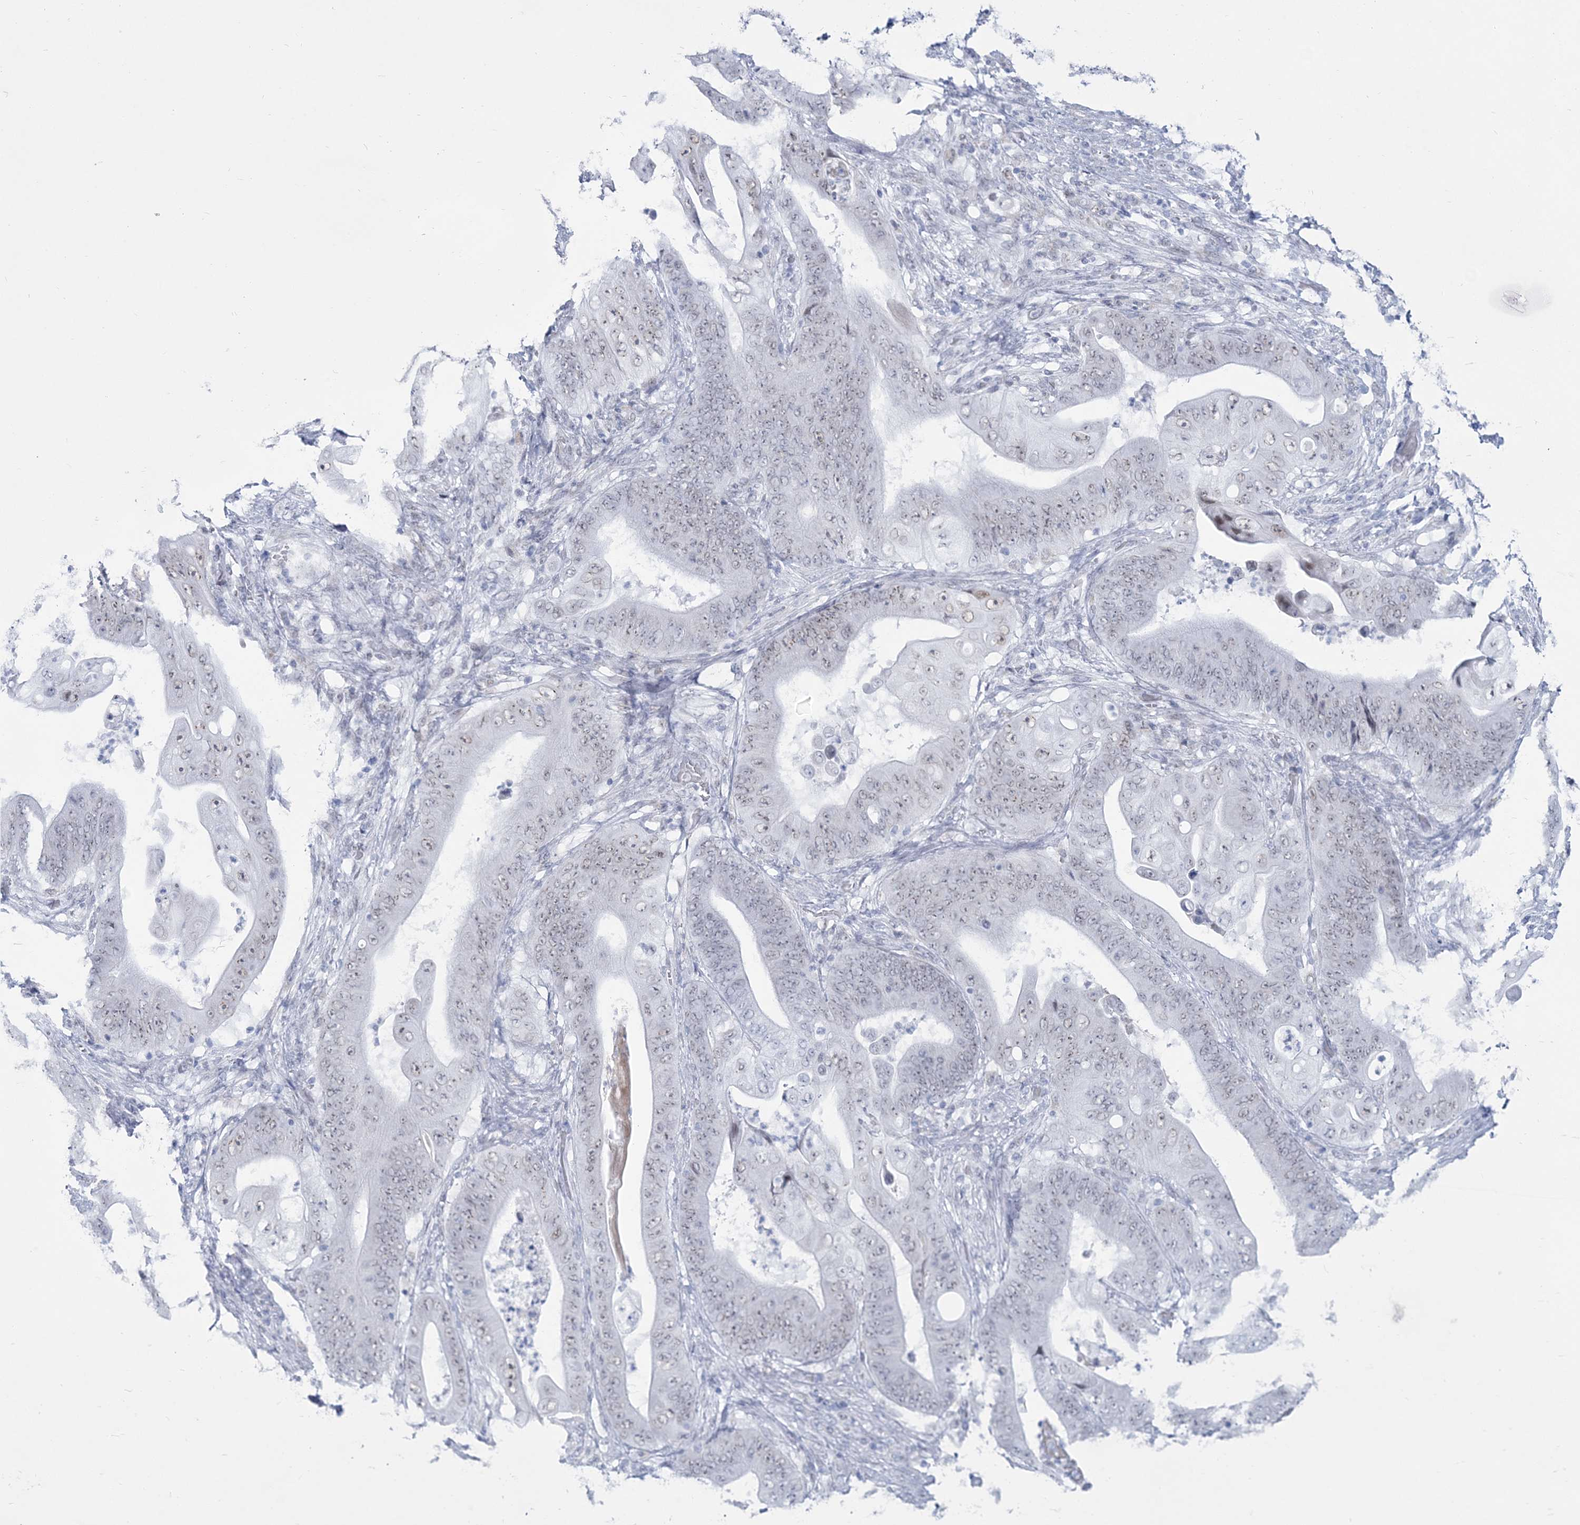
{"staining": {"intensity": "weak", "quantity": "25%-75%", "location": "nuclear"}, "tissue": "stomach cancer", "cell_type": "Tumor cells", "image_type": "cancer", "snomed": [{"axis": "morphology", "description": "Adenocarcinoma, NOS"}, {"axis": "topography", "description": "Stomach"}], "caption": "A low amount of weak nuclear positivity is appreciated in approximately 25%-75% of tumor cells in stomach adenocarcinoma tissue.", "gene": "ZNF843", "patient": {"sex": "female", "age": 73}}